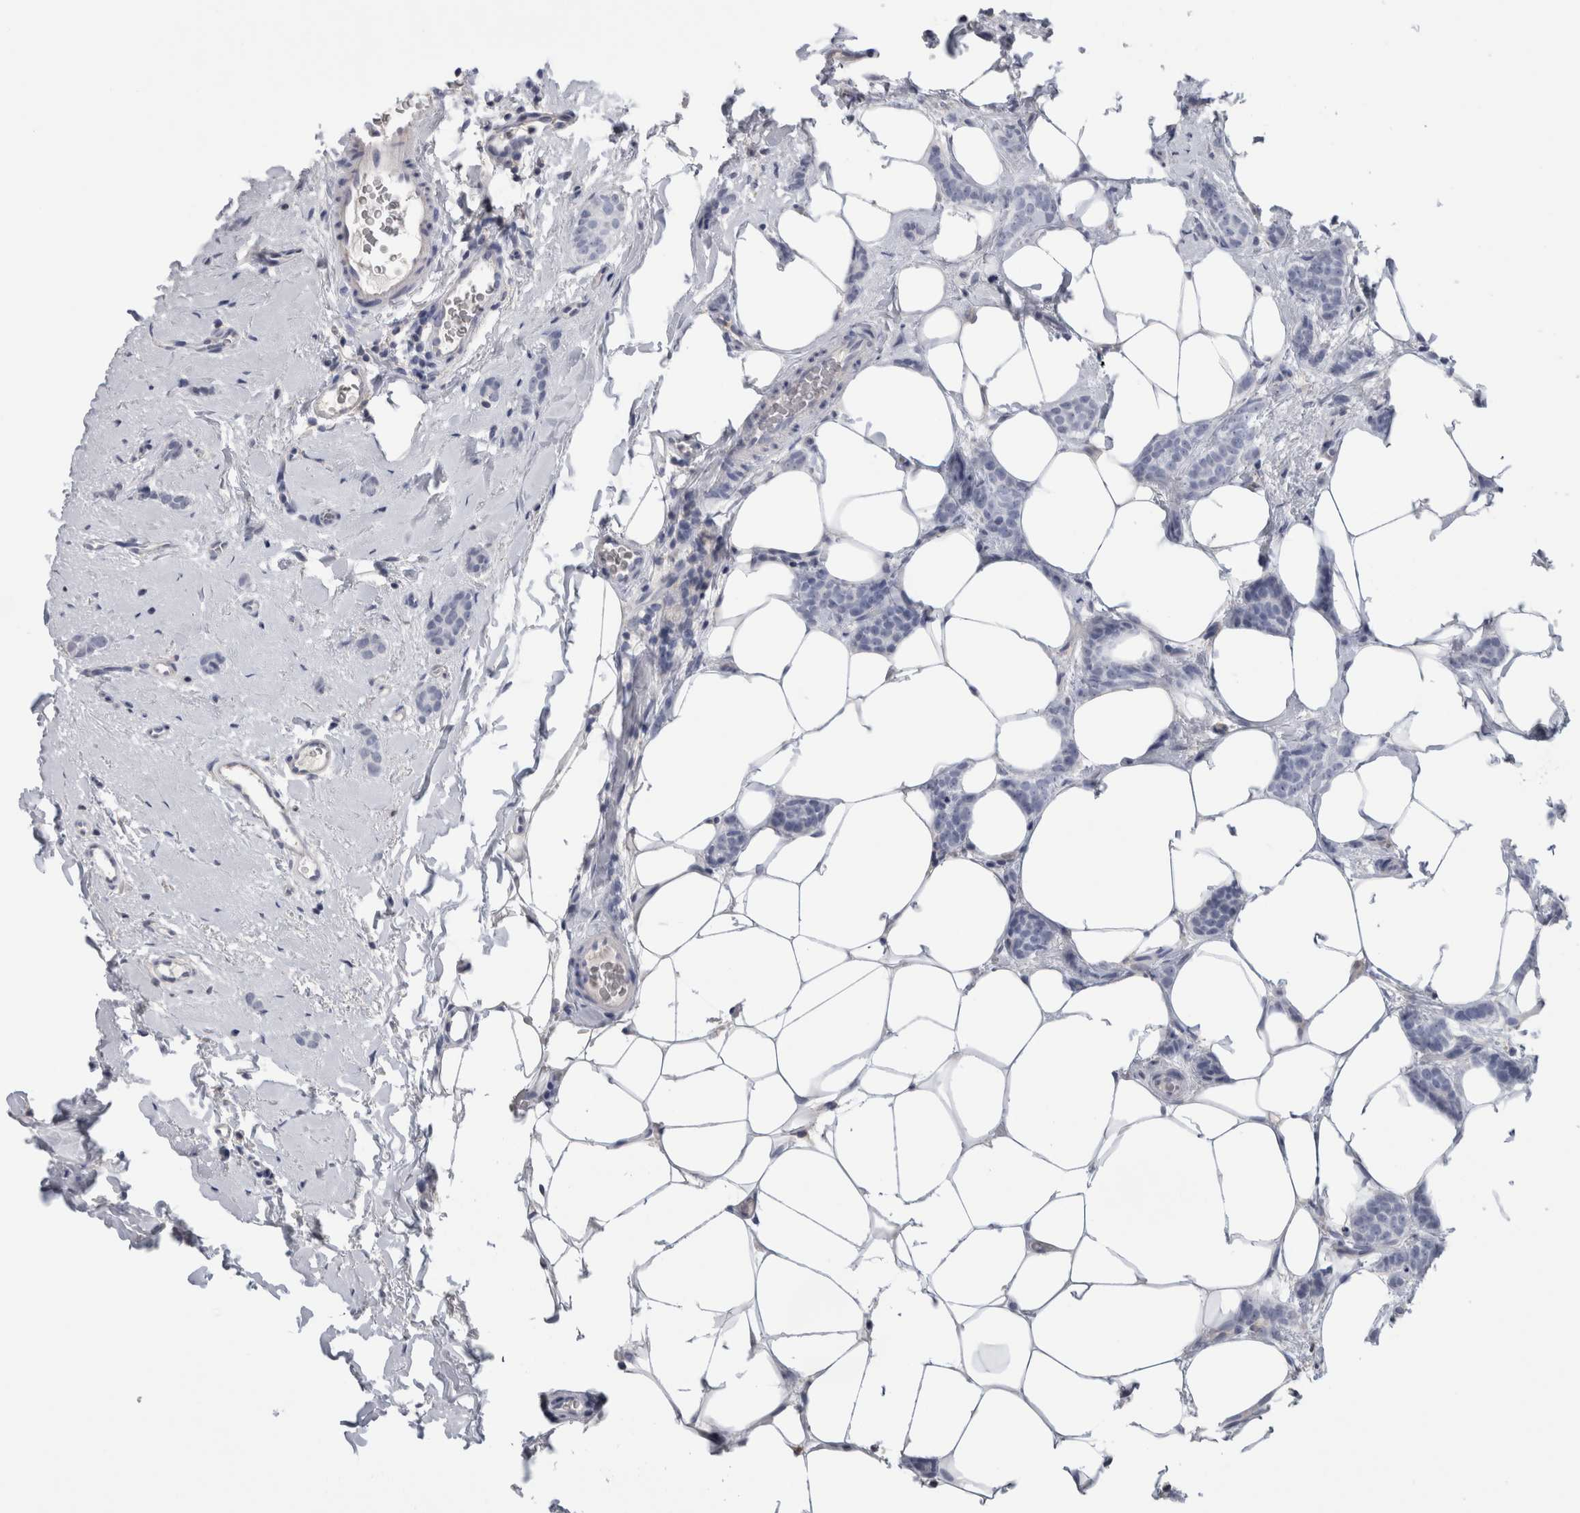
{"staining": {"intensity": "negative", "quantity": "none", "location": "none"}, "tissue": "breast cancer", "cell_type": "Tumor cells", "image_type": "cancer", "snomed": [{"axis": "morphology", "description": "Lobular carcinoma"}, {"axis": "topography", "description": "Skin"}, {"axis": "topography", "description": "Breast"}], "caption": "This is an immunohistochemistry image of lobular carcinoma (breast). There is no expression in tumor cells.", "gene": "SCRN1", "patient": {"sex": "female", "age": 46}}